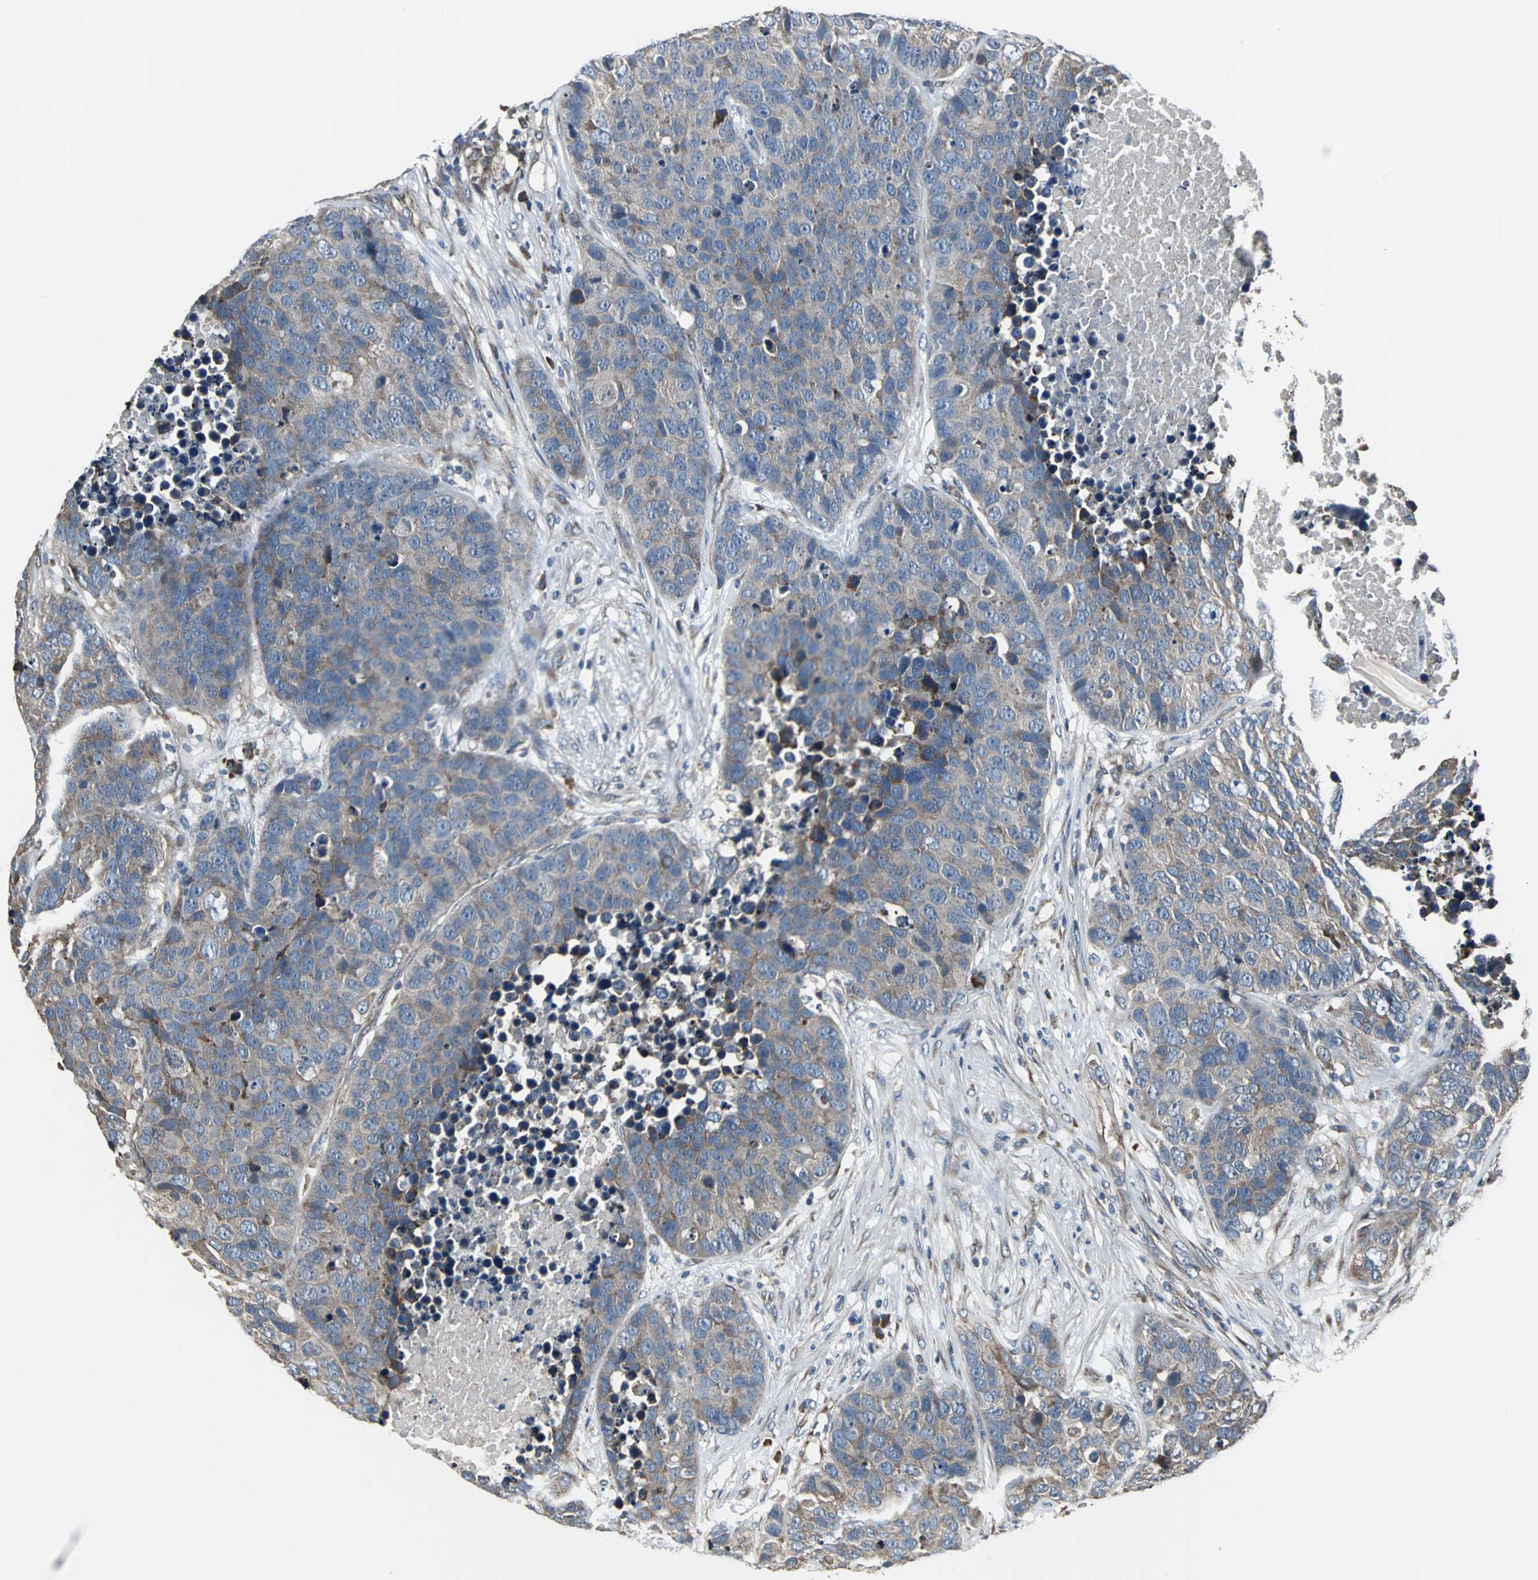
{"staining": {"intensity": "weak", "quantity": "25%-75%", "location": "cytoplasmic/membranous"}, "tissue": "carcinoid", "cell_type": "Tumor cells", "image_type": "cancer", "snomed": [{"axis": "morphology", "description": "Carcinoid, malignant, NOS"}, {"axis": "topography", "description": "Lung"}], "caption": "An image showing weak cytoplasmic/membranous positivity in about 25%-75% of tumor cells in malignant carcinoid, as visualized by brown immunohistochemical staining.", "gene": "CHP1", "patient": {"sex": "male", "age": 60}}